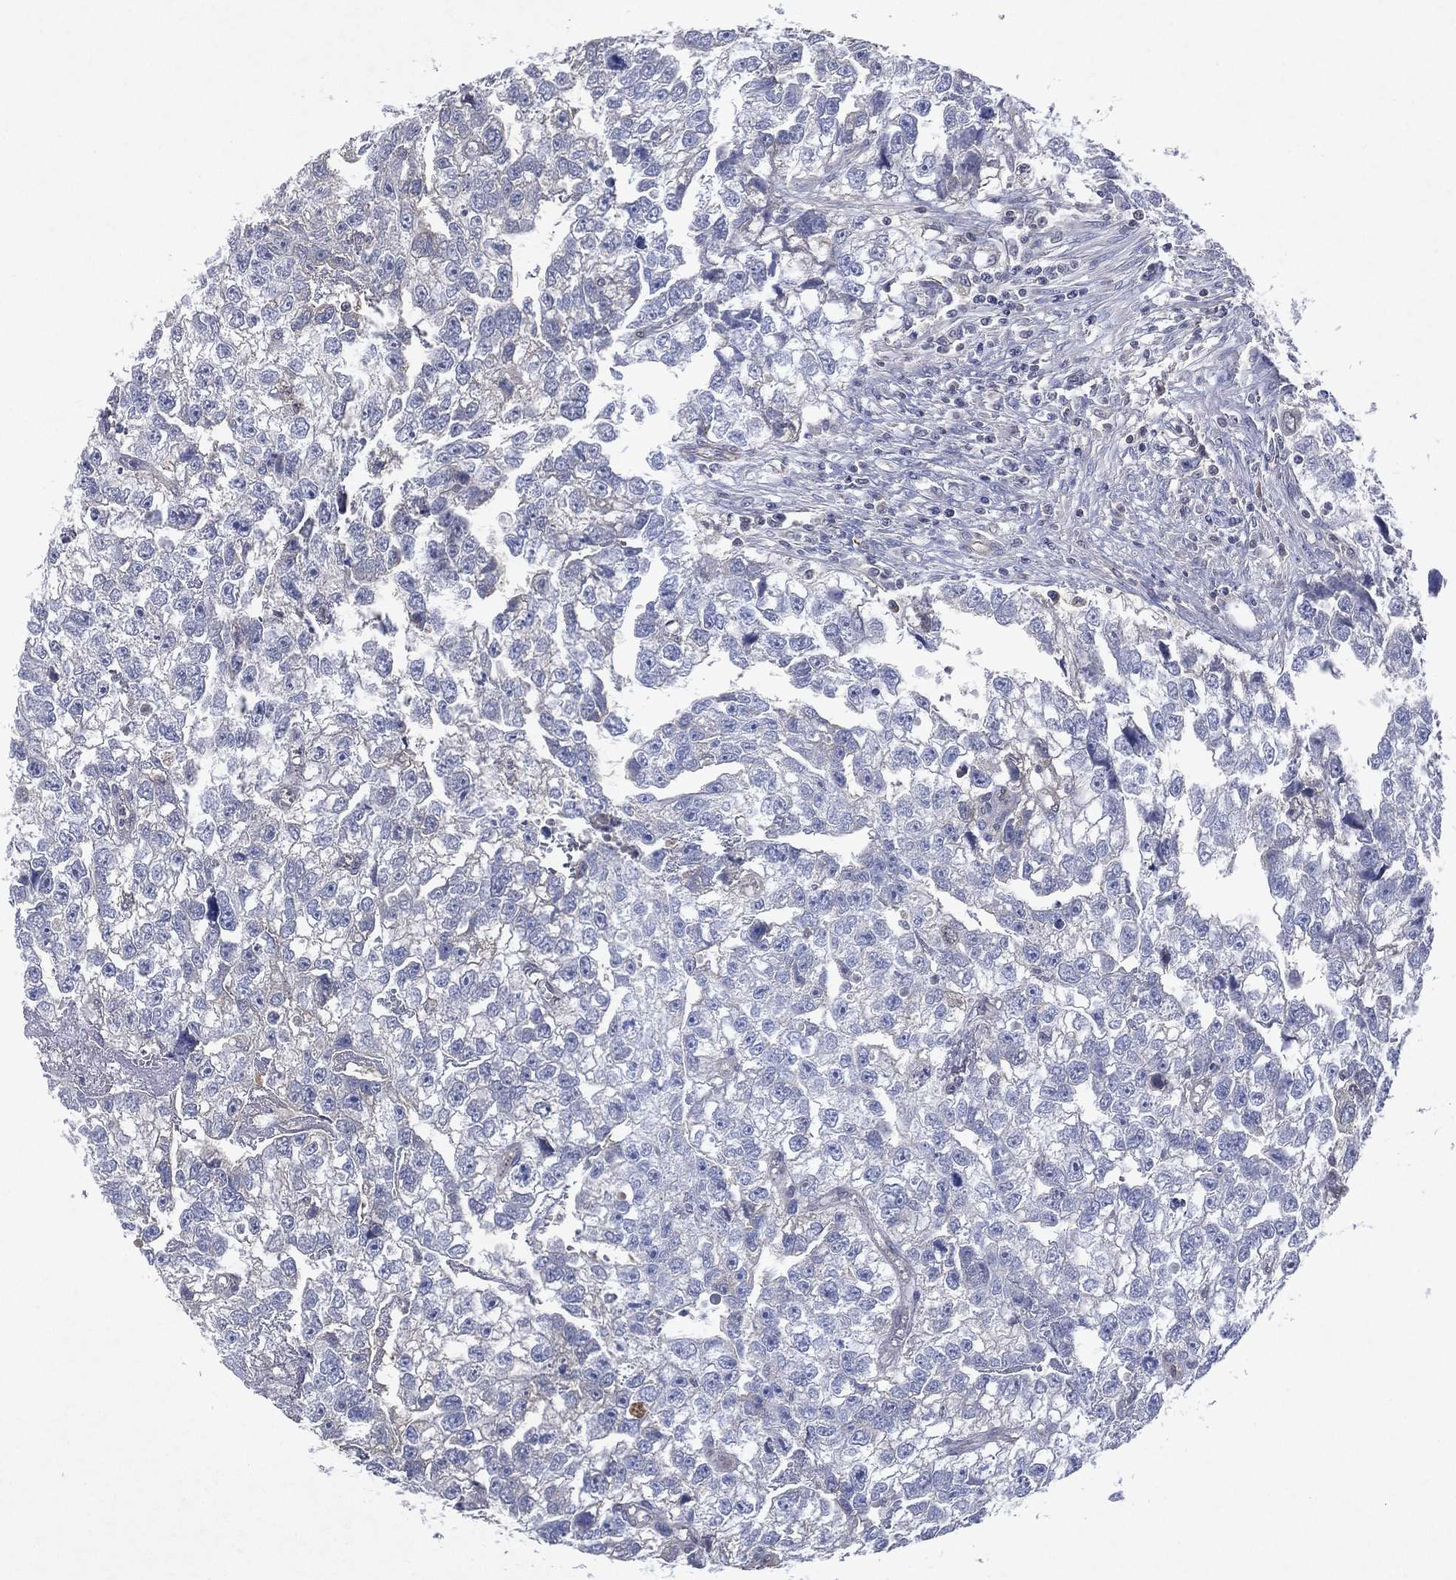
{"staining": {"intensity": "negative", "quantity": "none", "location": "none"}, "tissue": "testis cancer", "cell_type": "Tumor cells", "image_type": "cancer", "snomed": [{"axis": "morphology", "description": "Carcinoma, Embryonal, NOS"}, {"axis": "morphology", "description": "Teratoma, malignant, NOS"}, {"axis": "topography", "description": "Testis"}], "caption": "A high-resolution histopathology image shows immunohistochemistry staining of testis cancer, which displays no significant positivity in tumor cells.", "gene": "FLI1", "patient": {"sex": "male", "age": 44}}